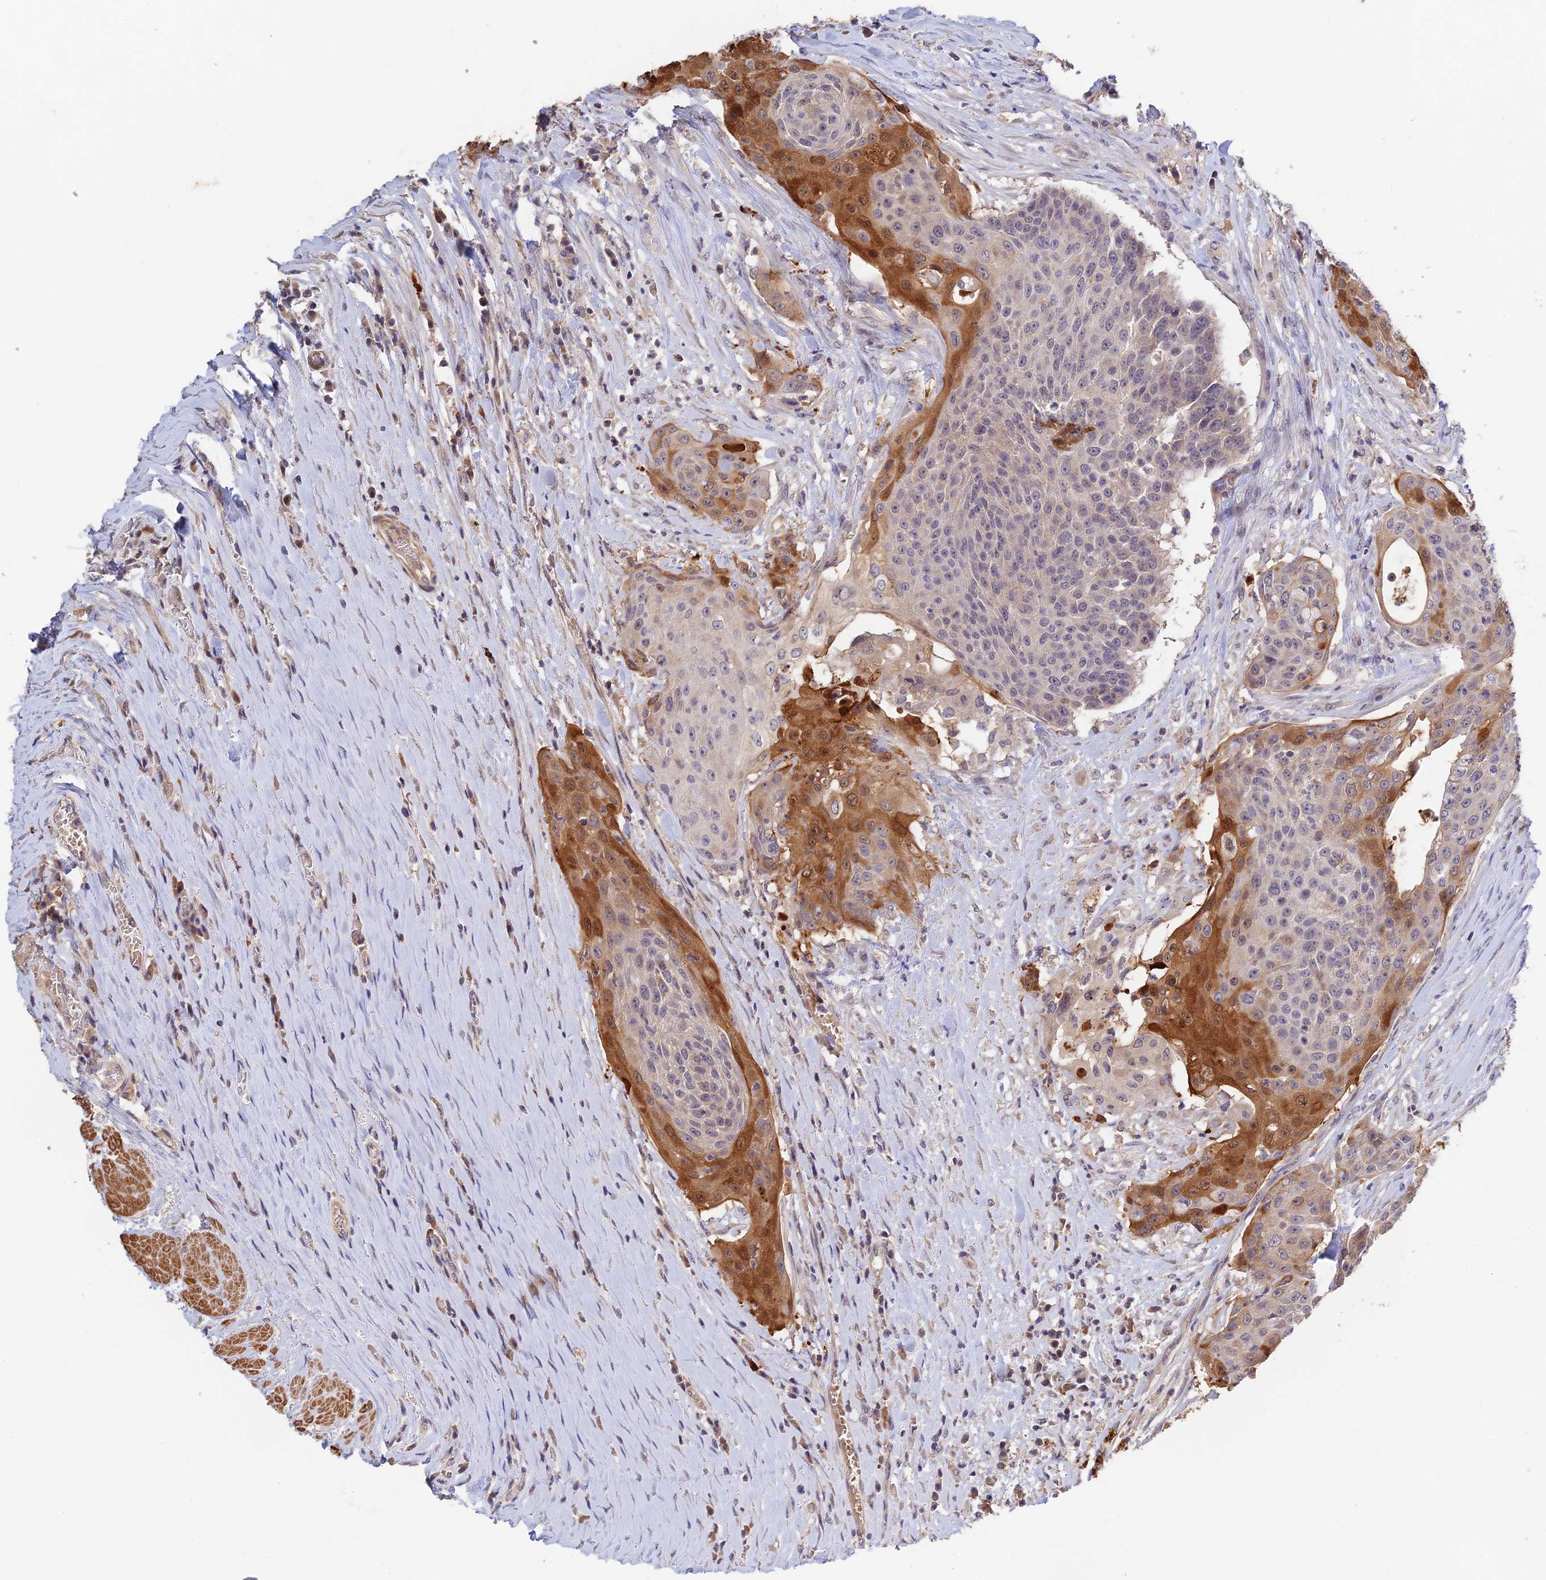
{"staining": {"intensity": "moderate", "quantity": "<25%", "location": "cytoplasmic/membranous,nuclear"}, "tissue": "urothelial cancer", "cell_type": "Tumor cells", "image_type": "cancer", "snomed": [{"axis": "morphology", "description": "Urothelial carcinoma, High grade"}, {"axis": "topography", "description": "Urinary bladder"}], "caption": "There is low levels of moderate cytoplasmic/membranous and nuclear staining in tumor cells of urothelial cancer, as demonstrated by immunohistochemical staining (brown color).", "gene": "CWH43", "patient": {"sex": "female", "age": 63}}